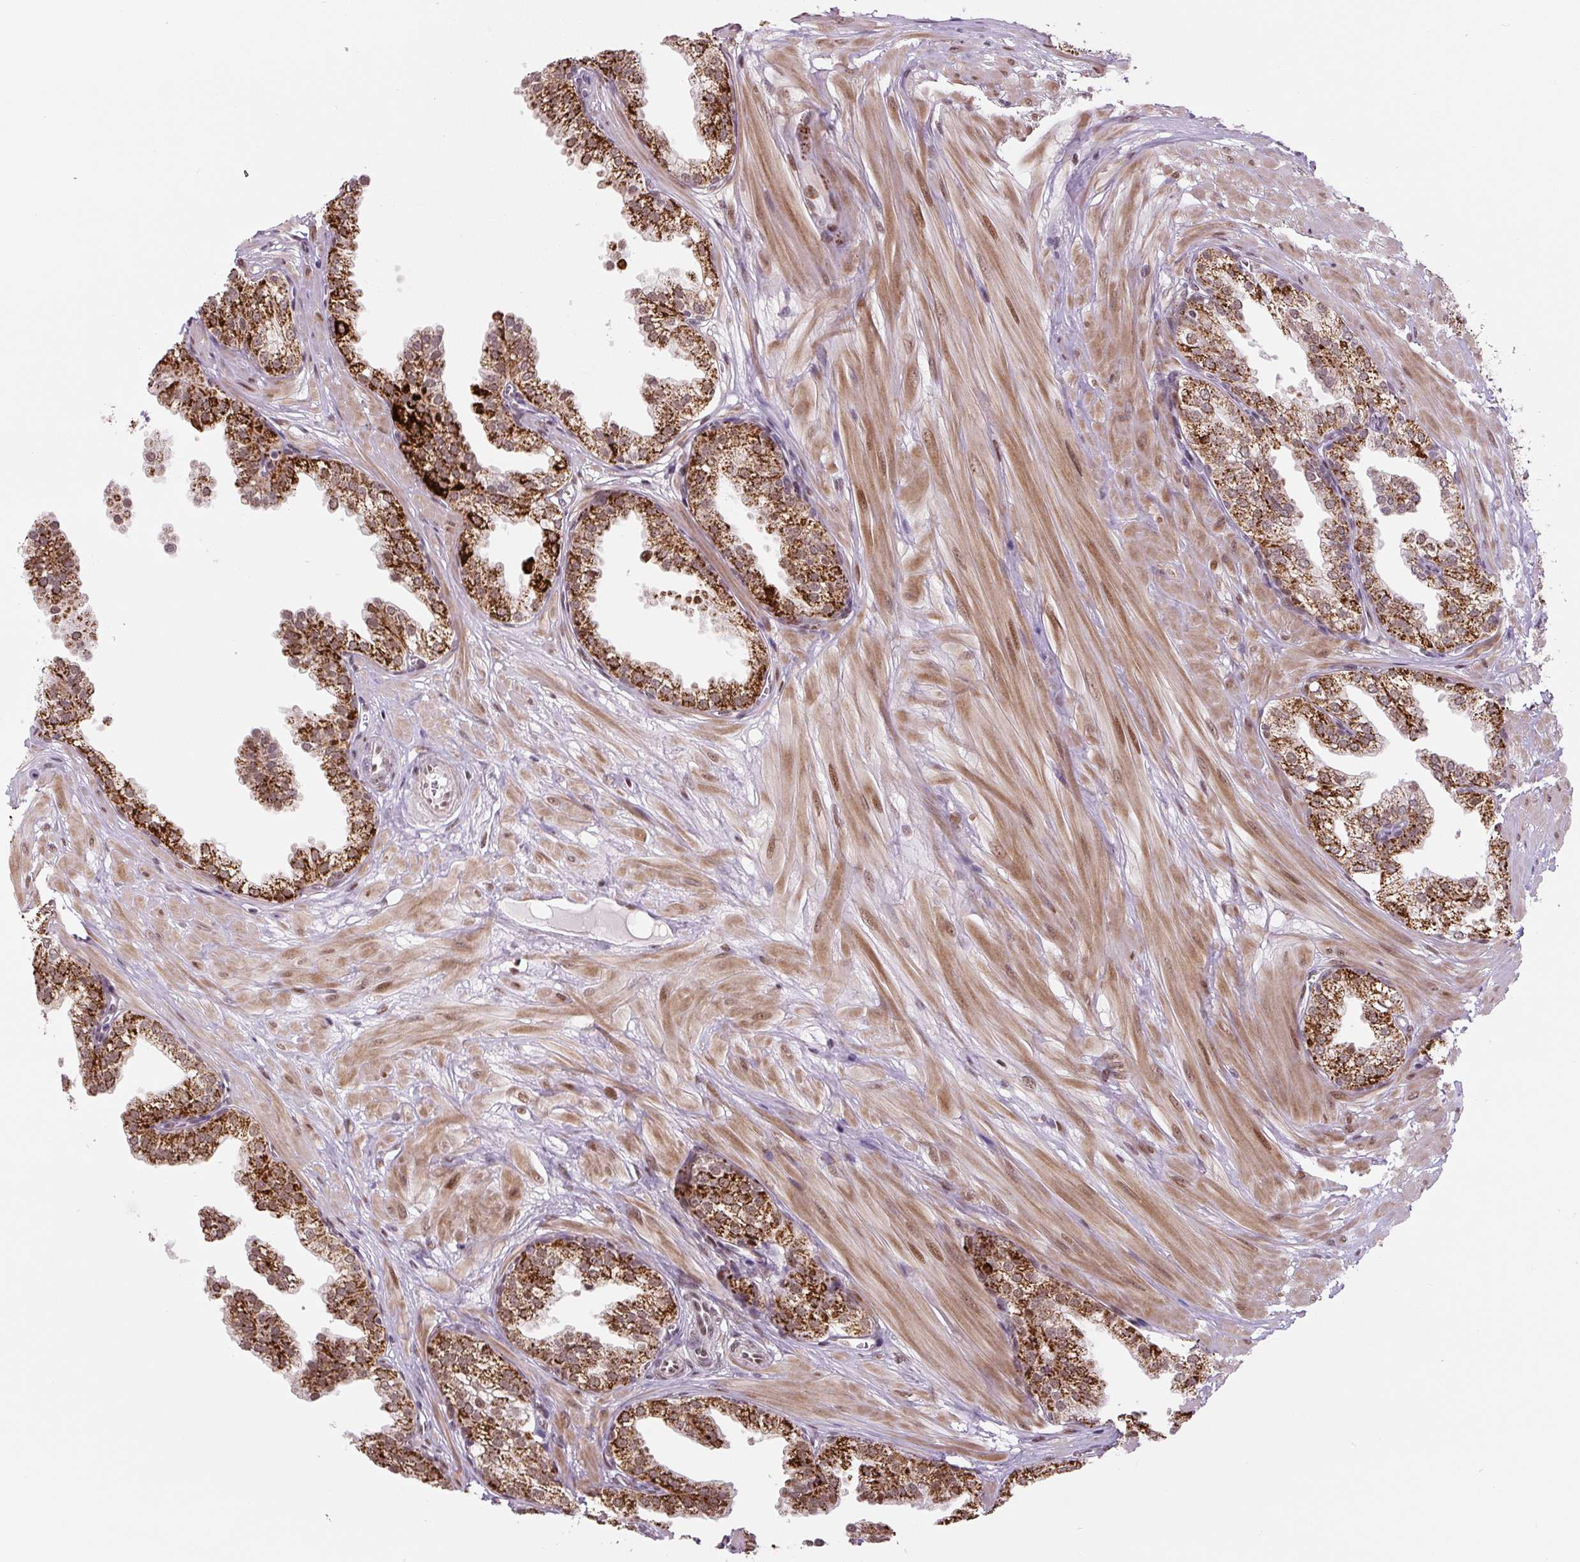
{"staining": {"intensity": "moderate", "quantity": ">75%", "location": "cytoplasmic/membranous,nuclear"}, "tissue": "prostate", "cell_type": "Glandular cells", "image_type": "normal", "snomed": [{"axis": "morphology", "description": "Normal tissue, NOS"}, {"axis": "topography", "description": "Prostate"}, {"axis": "topography", "description": "Peripheral nerve tissue"}], "caption": "DAB (3,3'-diaminobenzidine) immunohistochemical staining of benign human prostate demonstrates moderate cytoplasmic/membranous,nuclear protein expression in about >75% of glandular cells. The staining was performed using DAB to visualize the protein expression in brown, while the nuclei were stained in blue with hematoxylin (Magnification: 20x).", "gene": "TCFL5", "patient": {"sex": "male", "age": 55}}